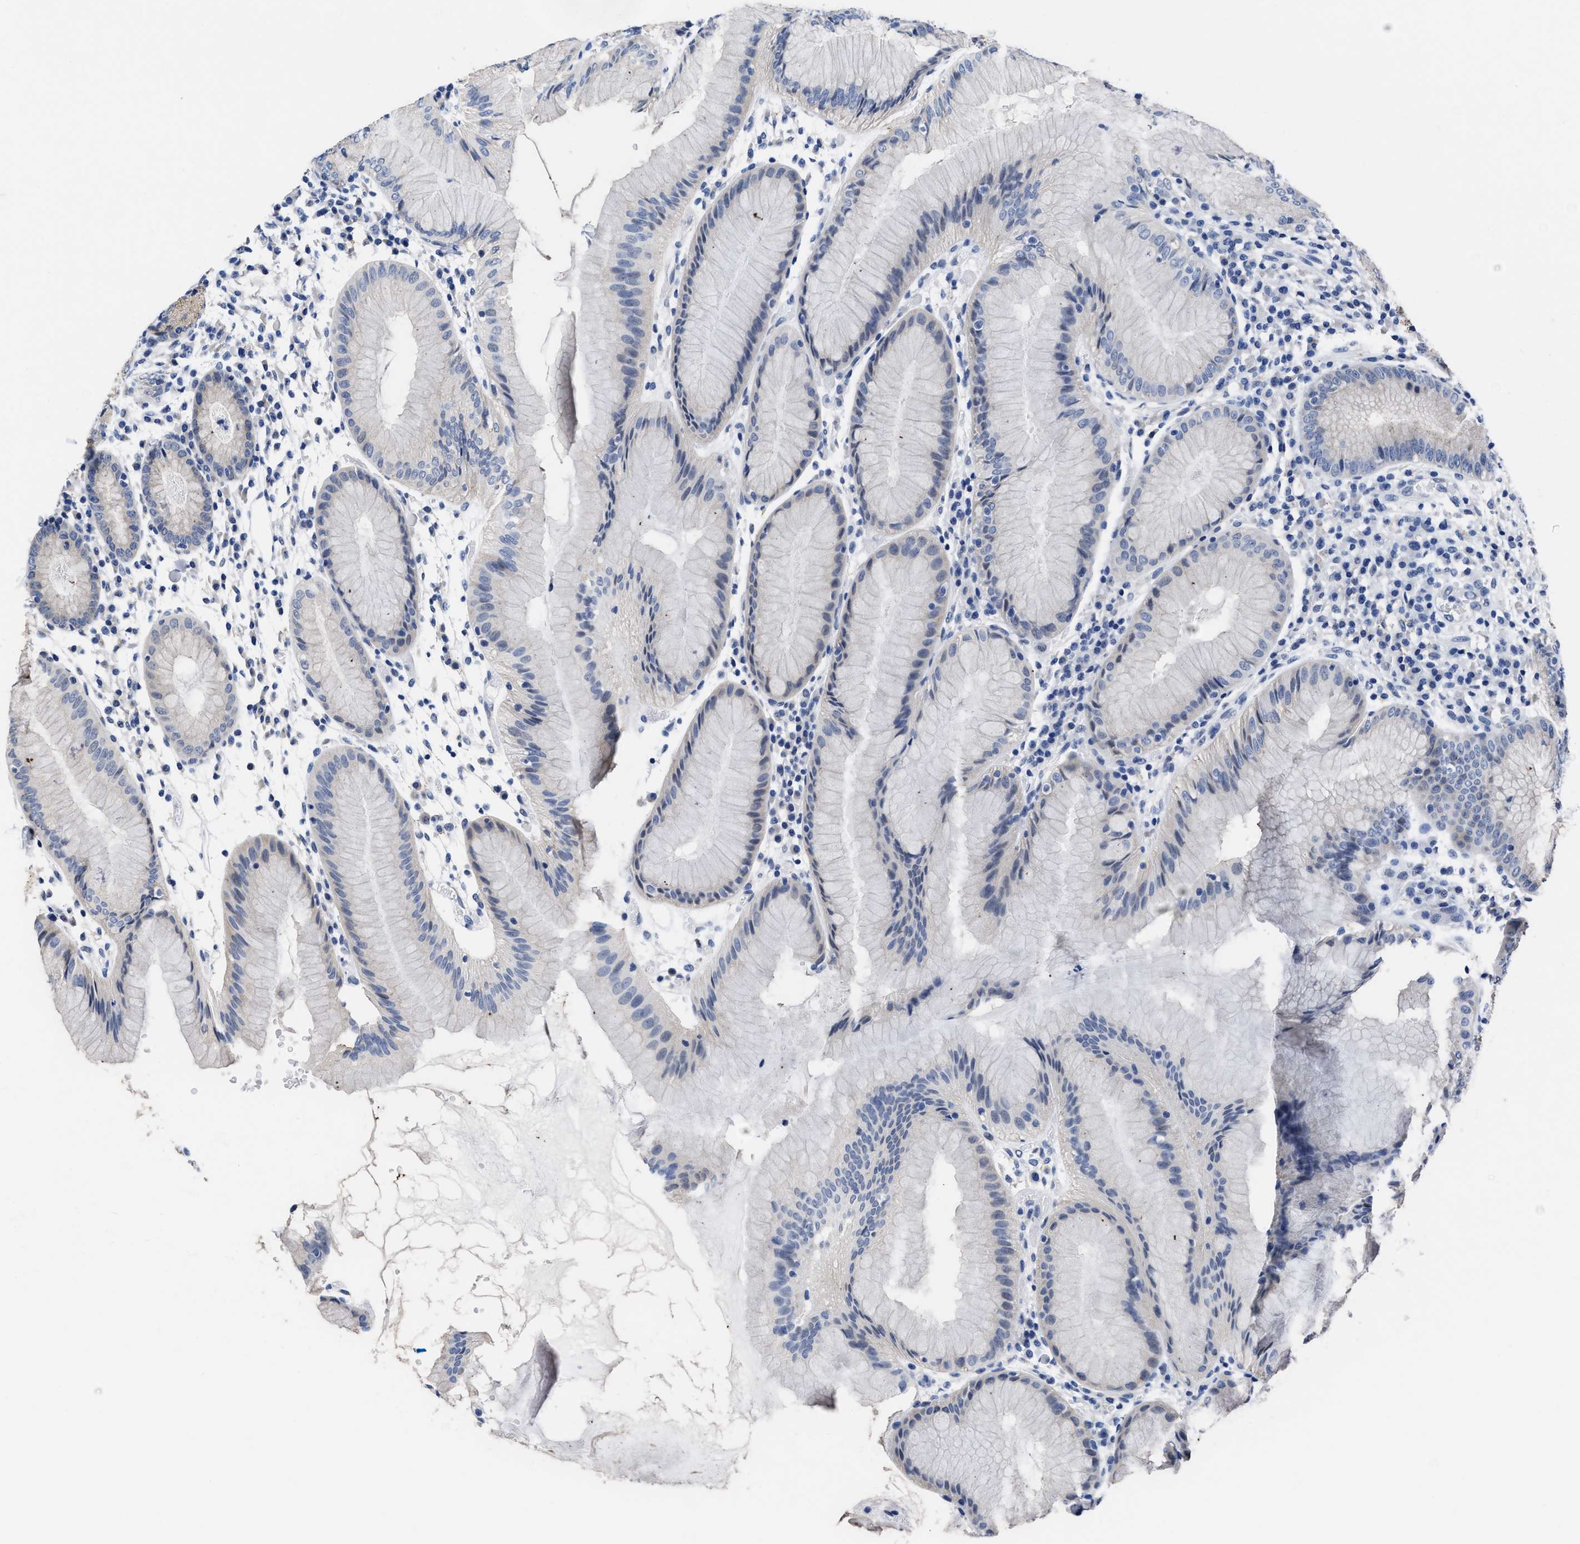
{"staining": {"intensity": "weak", "quantity": "<25%", "location": "cytoplasmic/membranous"}, "tissue": "stomach", "cell_type": "Glandular cells", "image_type": "normal", "snomed": [{"axis": "morphology", "description": "Normal tissue, NOS"}, {"axis": "topography", "description": "Stomach"}, {"axis": "topography", "description": "Stomach, lower"}], "caption": "Immunohistochemistry image of benign stomach stained for a protein (brown), which shows no expression in glandular cells. The staining was performed using DAB (3,3'-diaminobenzidine) to visualize the protein expression in brown, while the nuclei were stained in blue with hematoxylin (Magnification: 20x).", "gene": "HOOK1", "patient": {"sex": "female", "age": 75}}